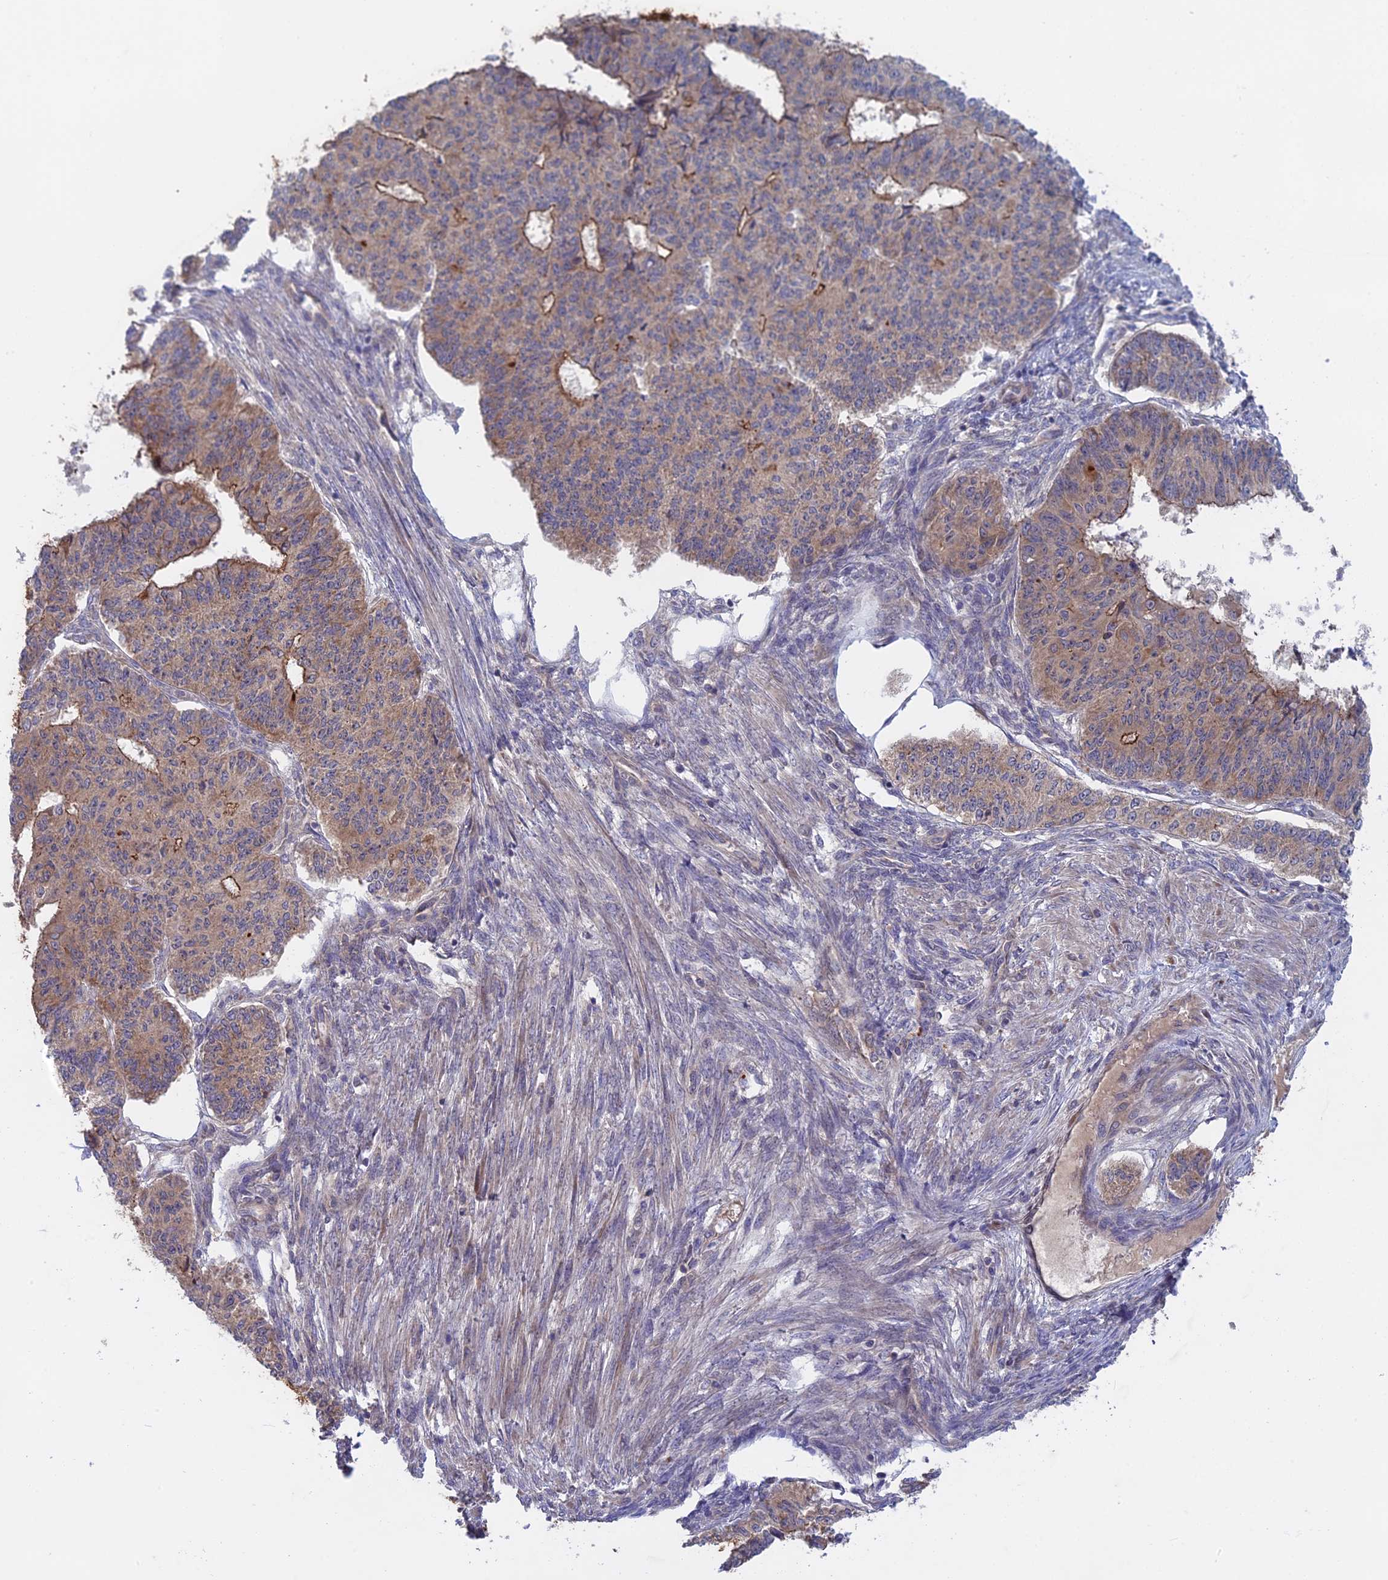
{"staining": {"intensity": "weak", "quantity": ">75%", "location": "cytoplasmic/membranous"}, "tissue": "endometrial cancer", "cell_type": "Tumor cells", "image_type": "cancer", "snomed": [{"axis": "morphology", "description": "Adenocarcinoma, NOS"}, {"axis": "topography", "description": "Endometrium"}], "caption": "About >75% of tumor cells in human adenocarcinoma (endometrial) display weak cytoplasmic/membranous protein positivity as visualized by brown immunohistochemical staining.", "gene": "TENT4B", "patient": {"sex": "female", "age": 32}}